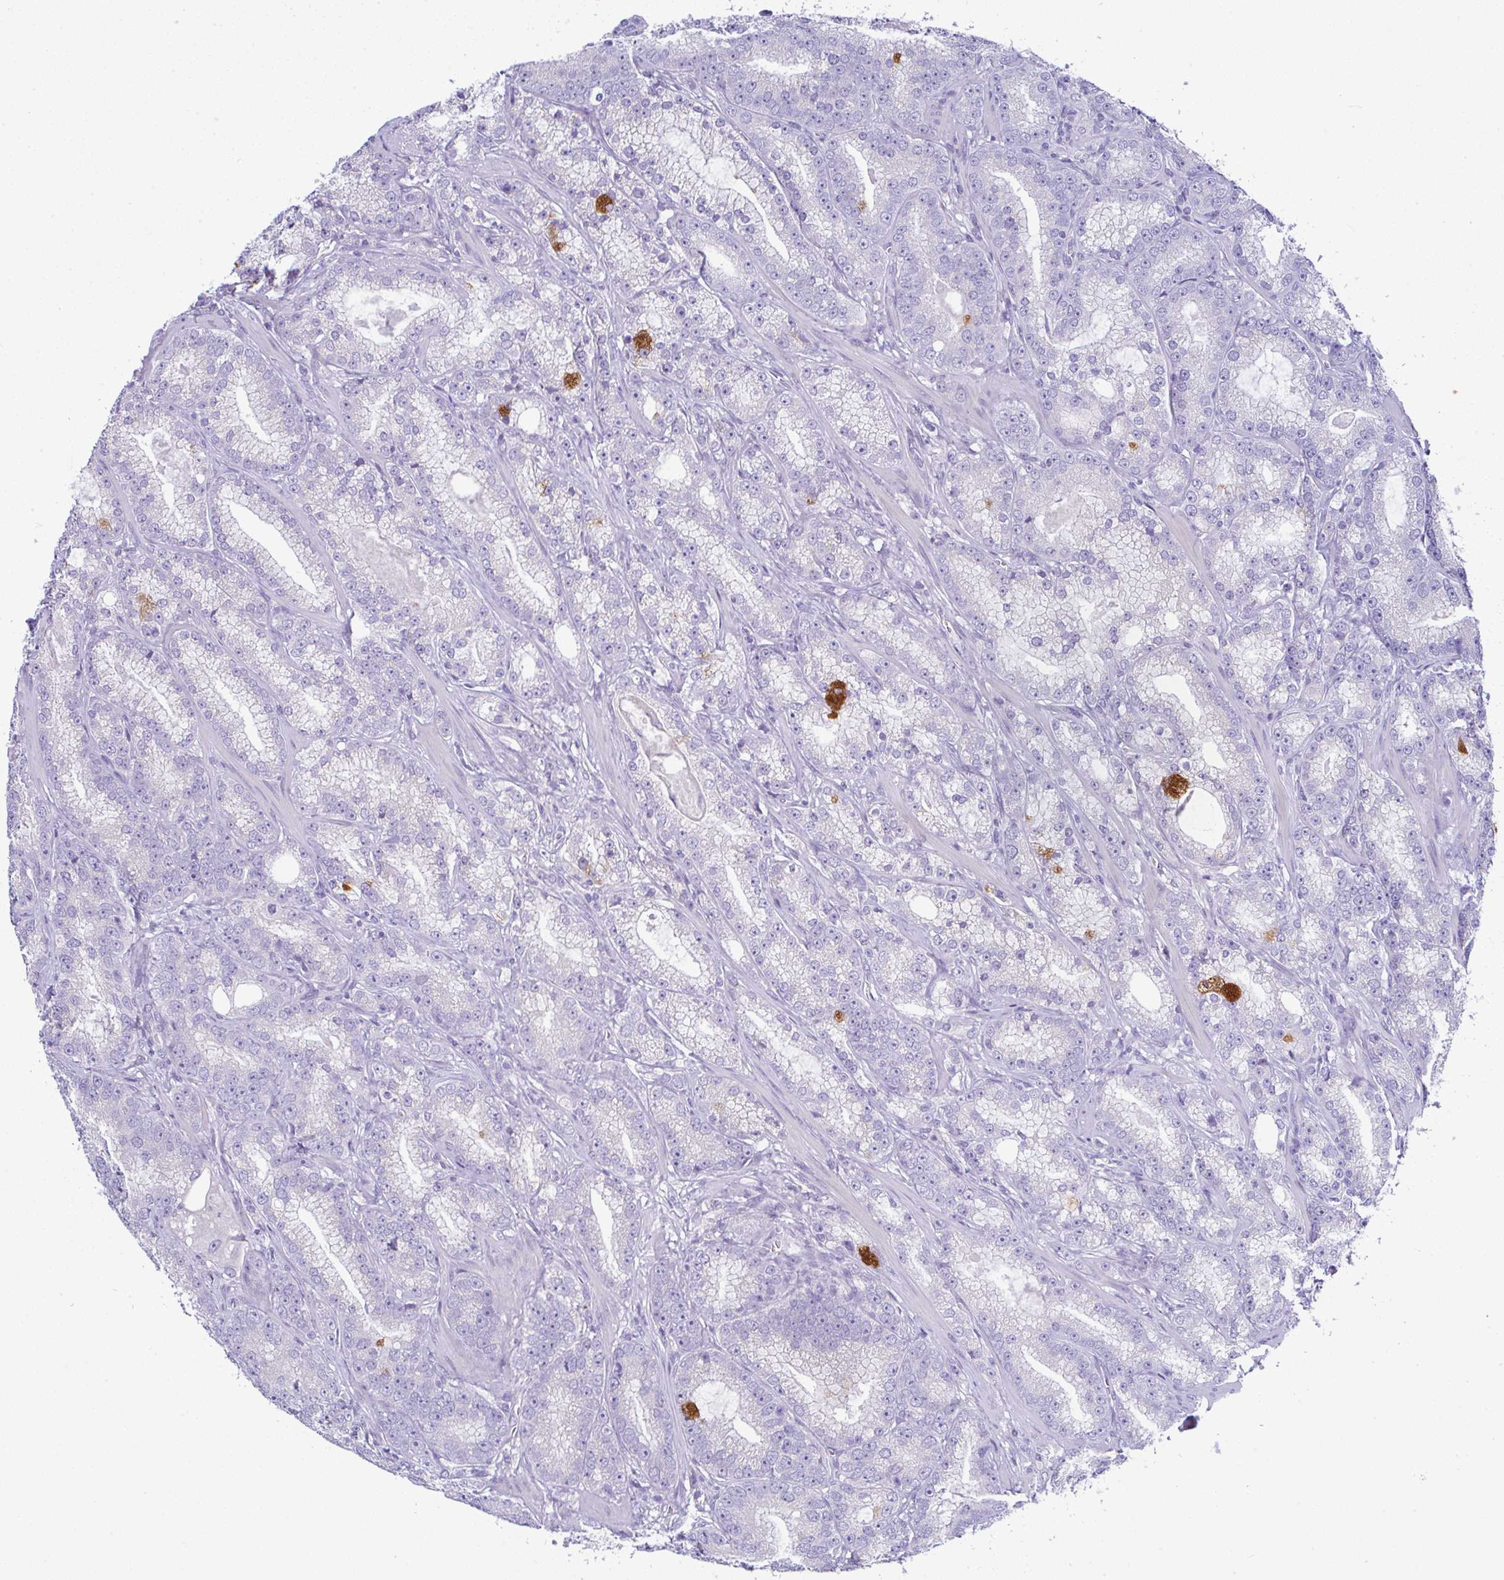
{"staining": {"intensity": "negative", "quantity": "none", "location": "none"}, "tissue": "prostate cancer", "cell_type": "Tumor cells", "image_type": "cancer", "snomed": [{"axis": "morphology", "description": "Adenocarcinoma, High grade"}, {"axis": "topography", "description": "Prostate"}], "caption": "DAB immunohistochemical staining of high-grade adenocarcinoma (prostate) demonstrates no significant expression in tumor cells.", "gene": "SERPINE3", "patient": {"sex": "male", "age": 65}}